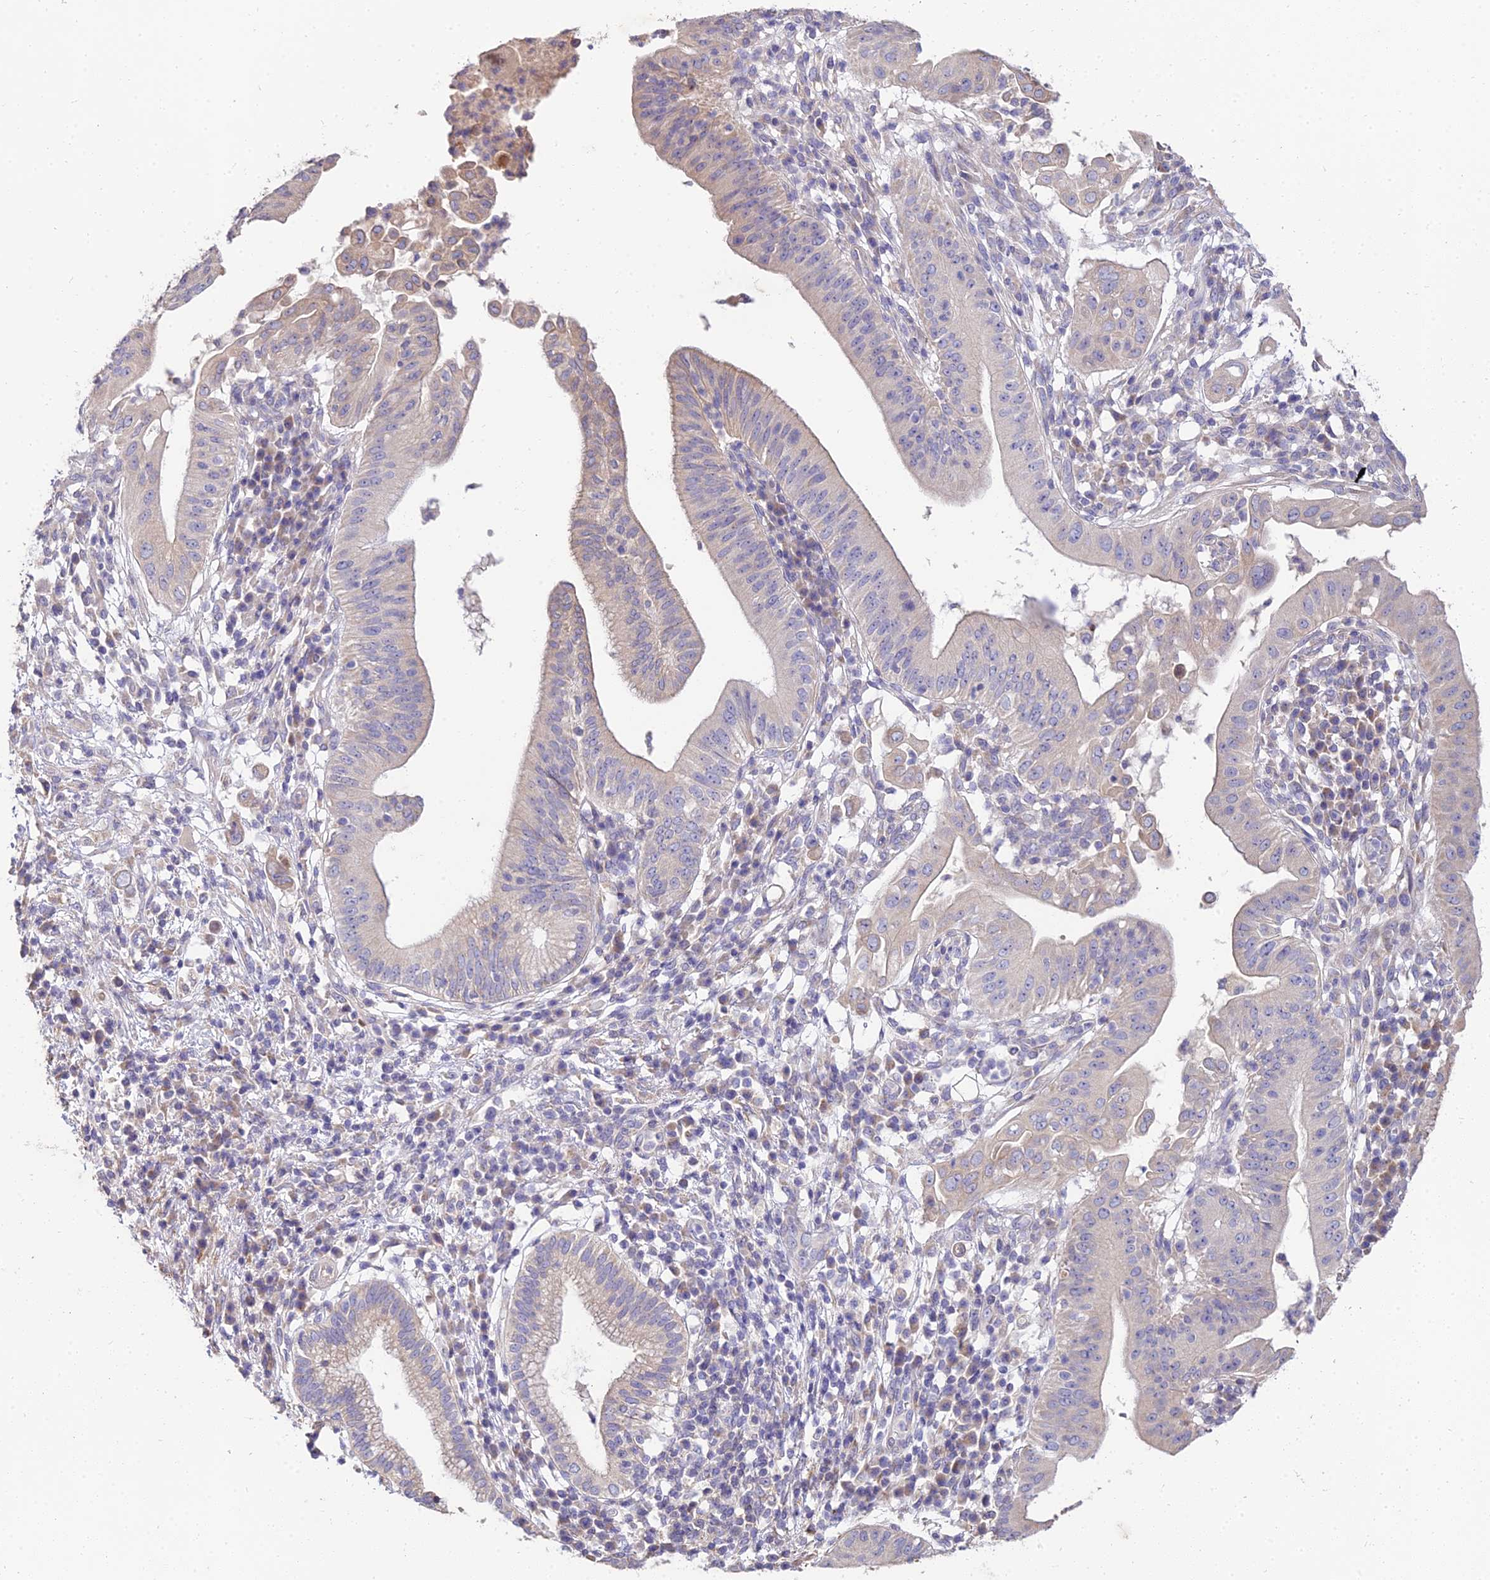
{"staining": {"intensity": "weak", "quantity": "<25%", "location": "cytoplasmic/membranous"}, "tissue": "pancreatic cancer", "cell_type": "Tumor cells", "image_type": "cancer", "snomed": [{"axis": "morphology", "description": "Adenocarcinoma, NOS"}, {"axis": "topography", "description": "Pancreas"}], "caption": "This is a histopathology image of IHC staining of pancreatic adenocarcinoma, which shows no expression in tumor cells.", "gene": "ARL8B", "patient": {"sex": "male", "age": 68}}